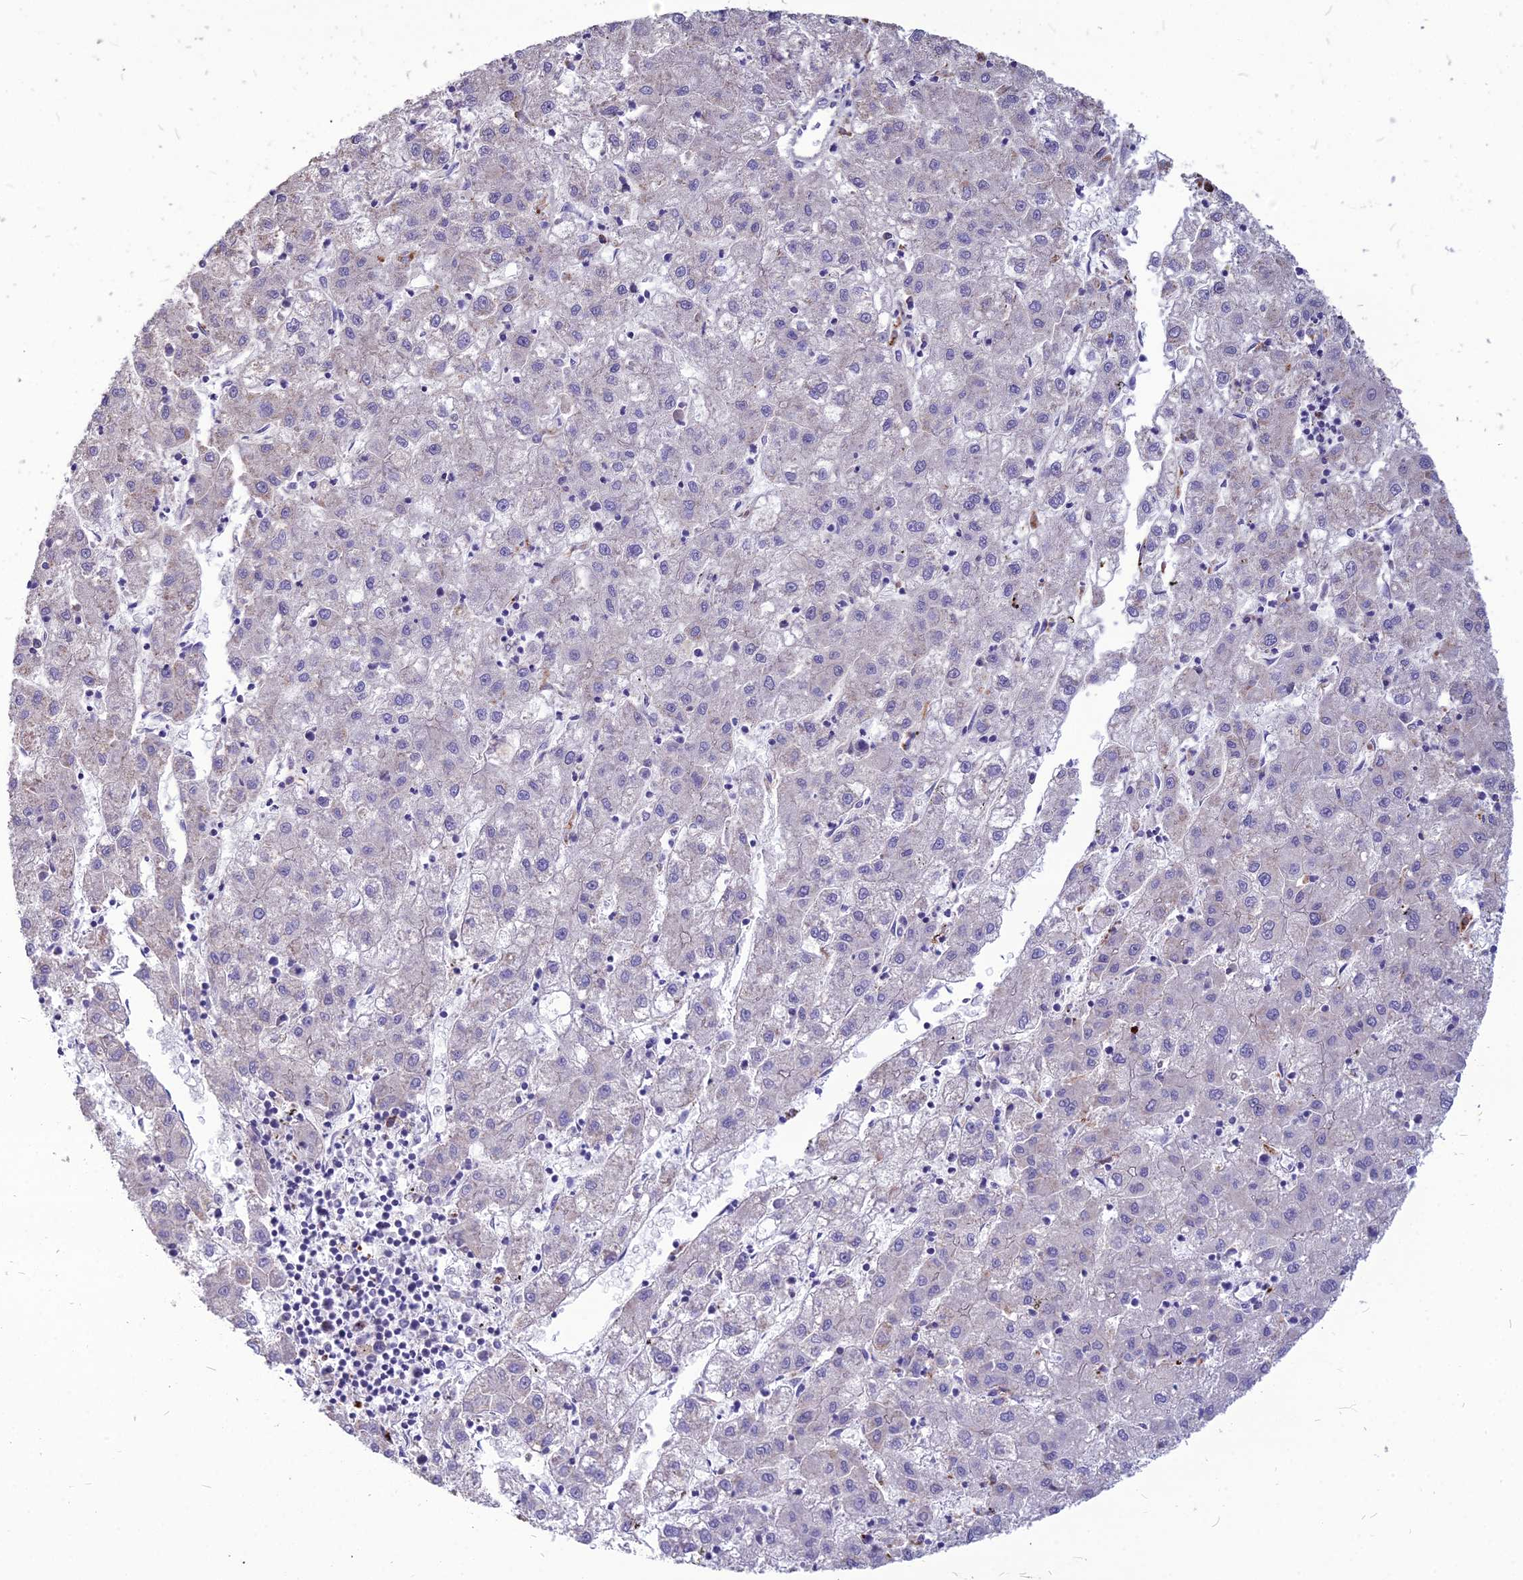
{"staining": {"intensity": "negative", "quantity": "none", "location": "none"}, "tissue": "liver cancer", "cell_type": "Tumor cells", "image_type": "cancer", "snomed": [{"axis": "morphology", "description": "Carcinoma, Hepatocellular, NOS"}, {"axis": "topography", "description": "Liver"}], "caption": "An immunohistochemistry (IHC) image of liver hepatocellular carcinoma is shown. There is no staining in tumor cells of liver hepatocellular carcinoma.", "gene": "PCED1B", "patient": {"sex": "male", "age": 72}}